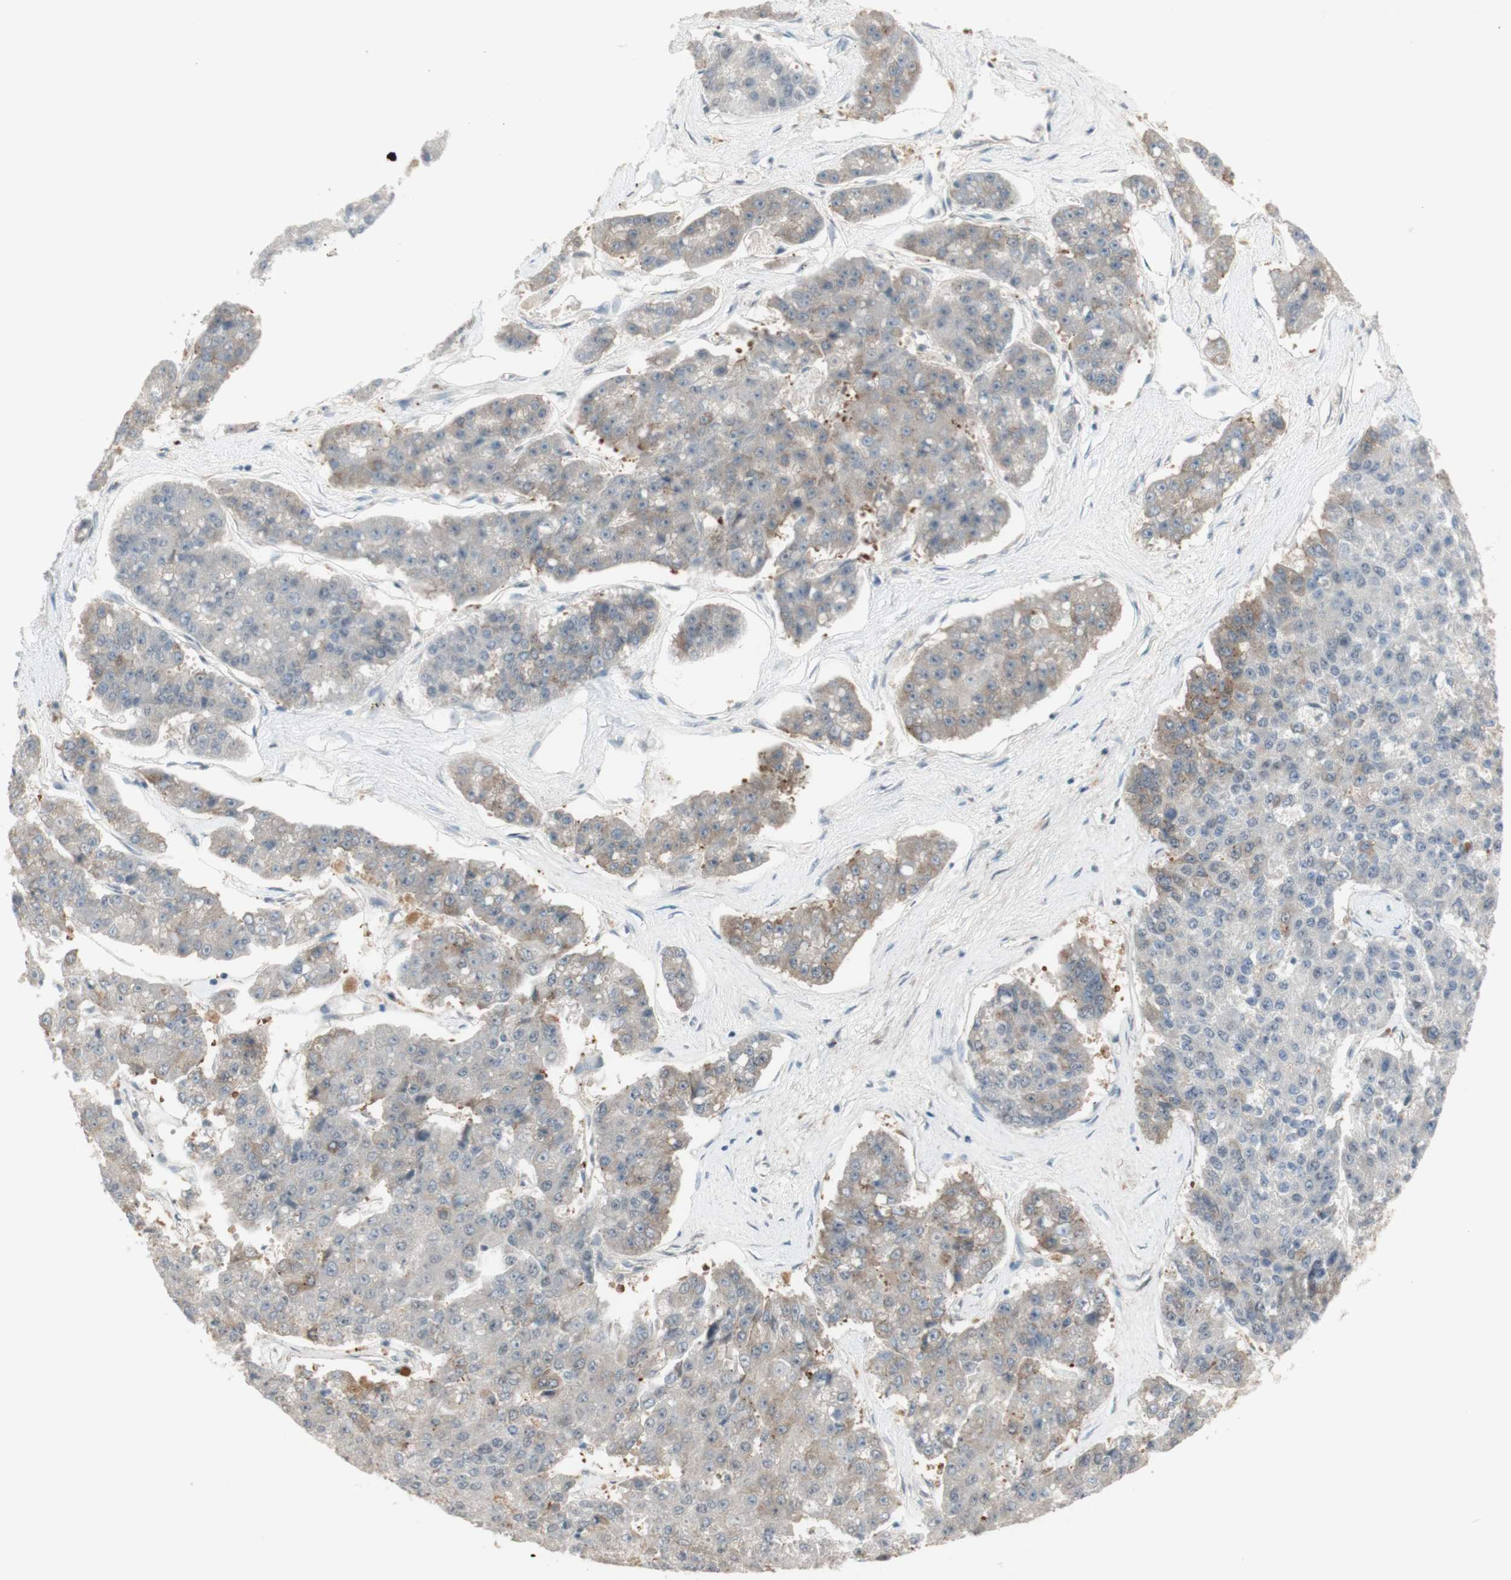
{"staining": {"intensity": "weak", "quantity": "25%-75%", "location": "cytoplasmic/membranous"}, "tissue": "pancreatic cancer", "cell_type": "Tumor cells", "image_type": "cancer", "snomed": [{"axis": "morphology", "description": "Adenocarcinoma, NOS"}, {"axis": "topography", "description": "Pancreas"}], "caption": "Immunohistochemistry (IHC) of pancreatic cancer (adenocarcinoma) exhibits low levels of weak cytoplasmic/membranous expression in about 25%-75% of tumor cells.", "gene": "CYLD", "patient": {"sex": "male", "age": 50}}